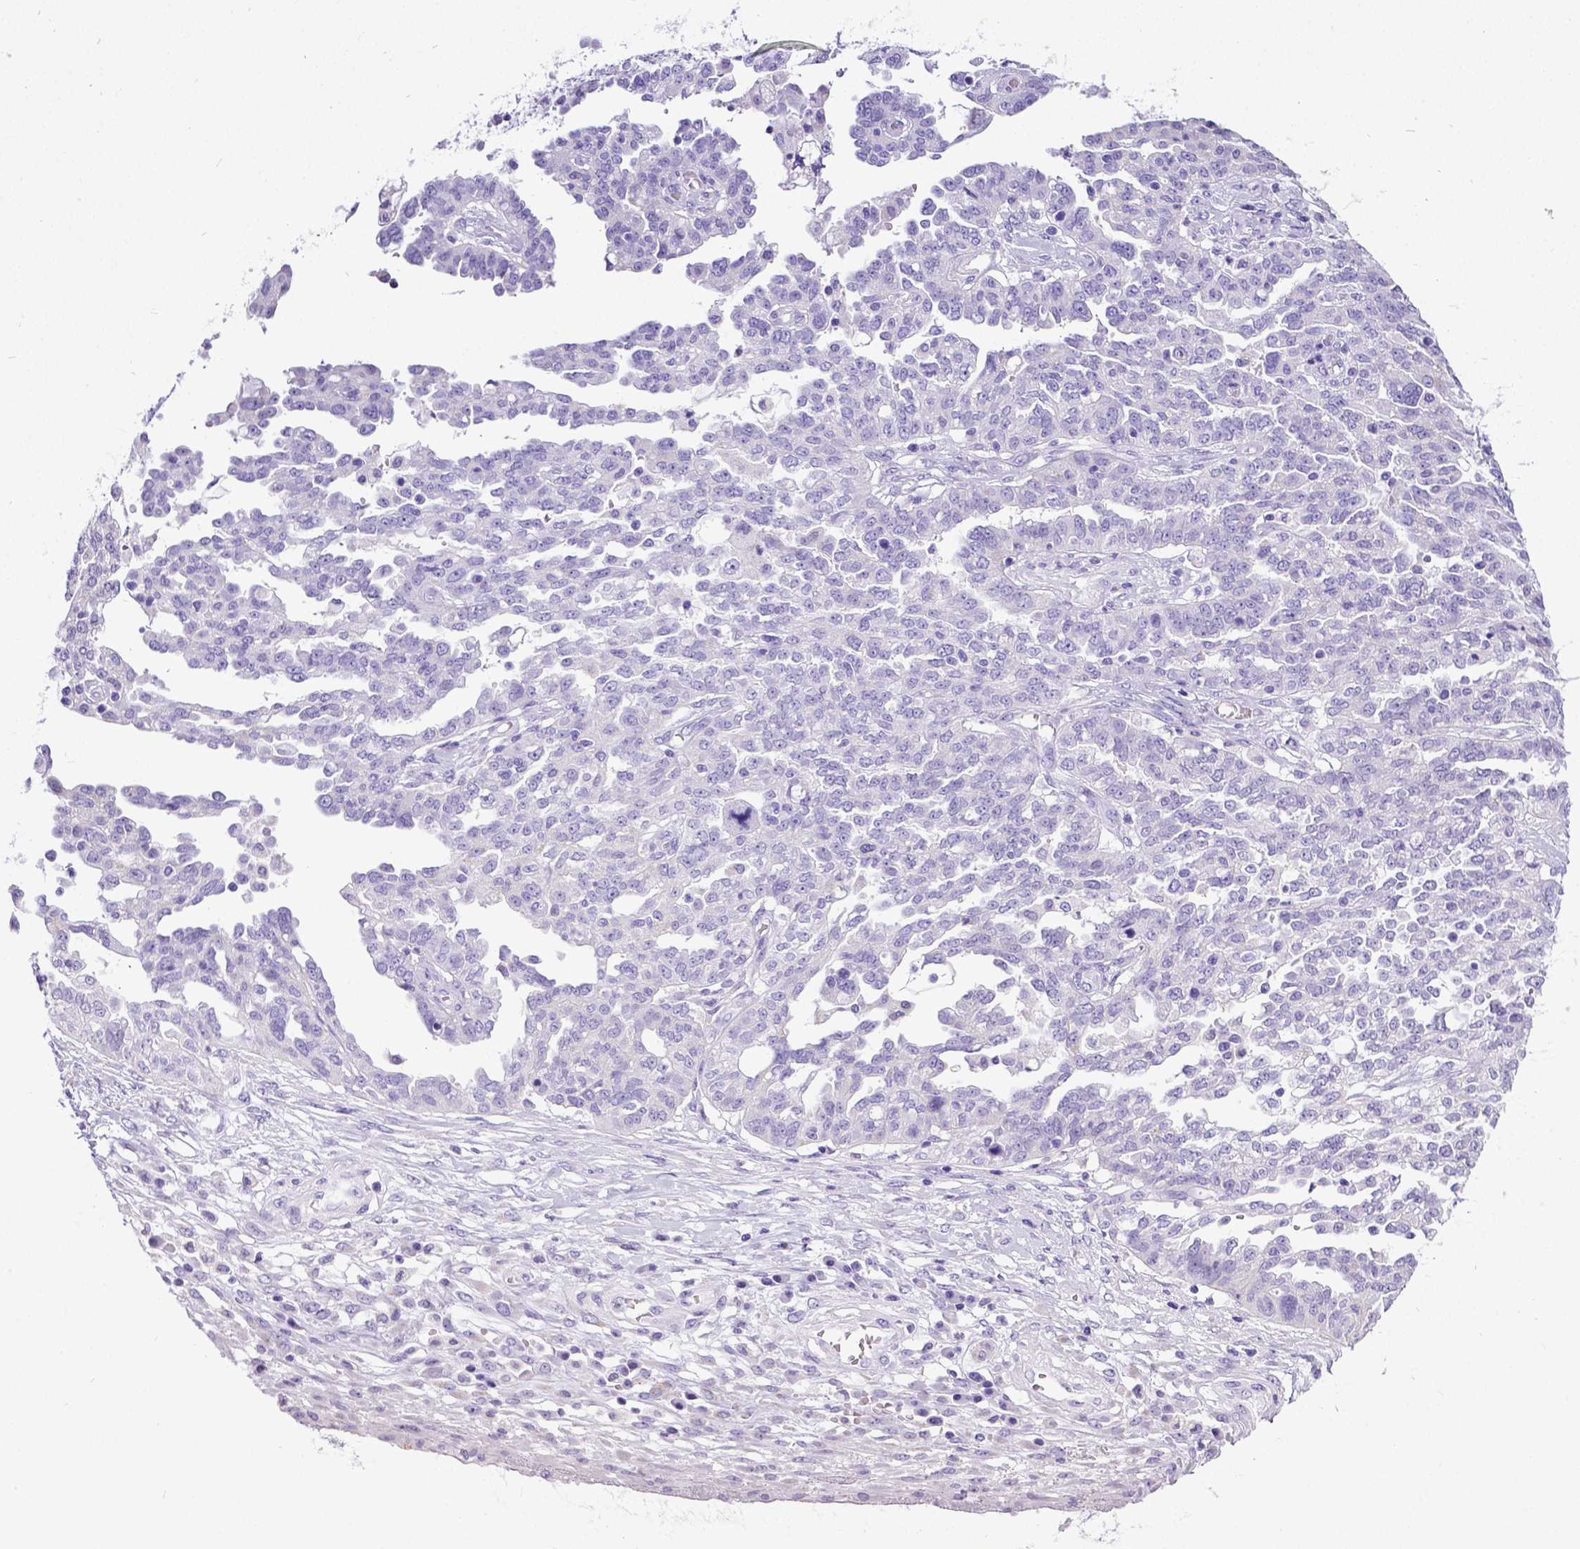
{"staining": {"intensity": "negative", "quantity": "none", "location": "none"}, "tissue": "ovarian cancer", "cell_type": "Tumor cells", "image_type": "cancer", "snomed": [{"axis": "morphology", "description": "Cystadenocarcinoma, serous, NOS"}, {"axis": "topography", "description": "Ovary"}], "caption": "Ovarian cancer (serous cystadenocarcinoma) stained for a protein using IHC reveals no expression tumor cells.", "gene": "SATB2", "patient": {"sex": "female", "age": 67}}